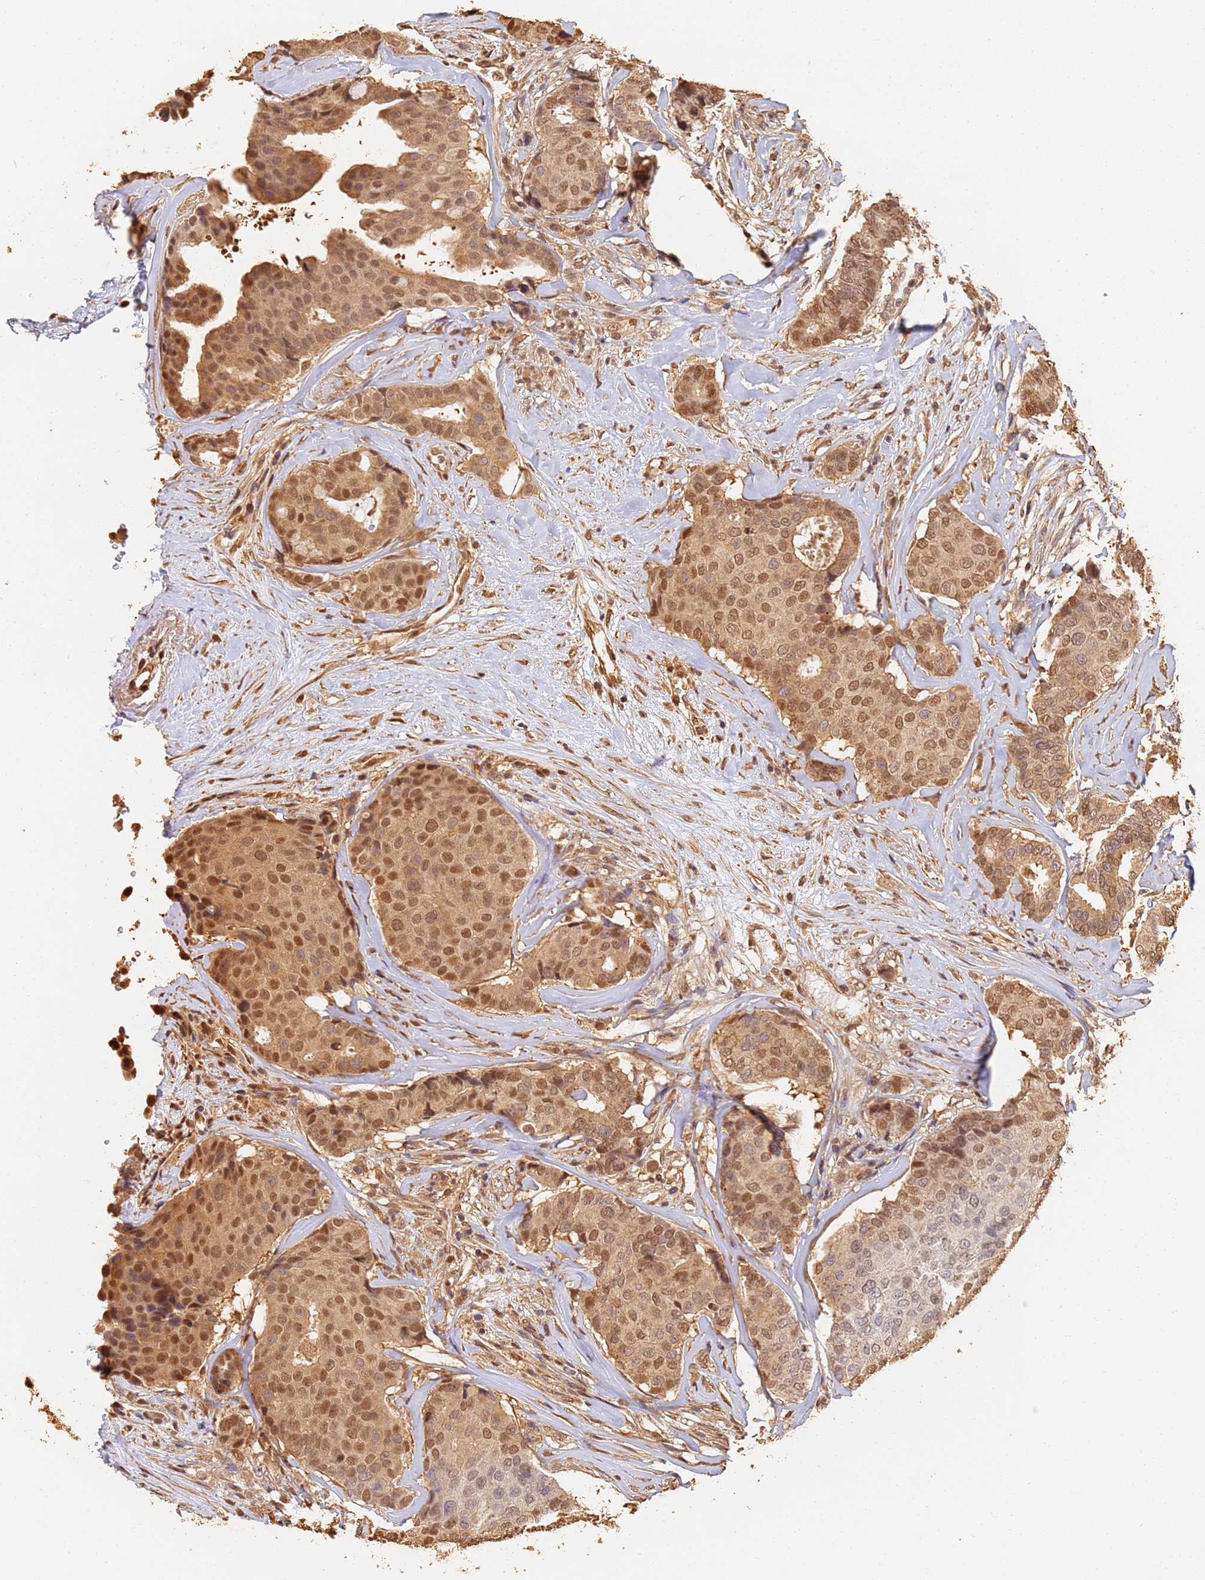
{"staining": {"intensity": "moderate", "quantity": ">75%", "location": "cytoplasmic/membranous,nuclear"}, "tissue": "breast cancer", "cell_type": "Tumor cells", "image_type": "cancer", "snomed": [{"axis": "morphology", "description": "Duct carcinoma"}, {"axis": "topography", "description": "Breast"}], "caption": "The immunohistochemical stain shows moderate cytoplasmic/membranous and nuclear expression in tumor cells of intraductal carcinoma (breast) tissue.", "gene": "JAK2", "patient": {"sex": "female", "age": 75}}